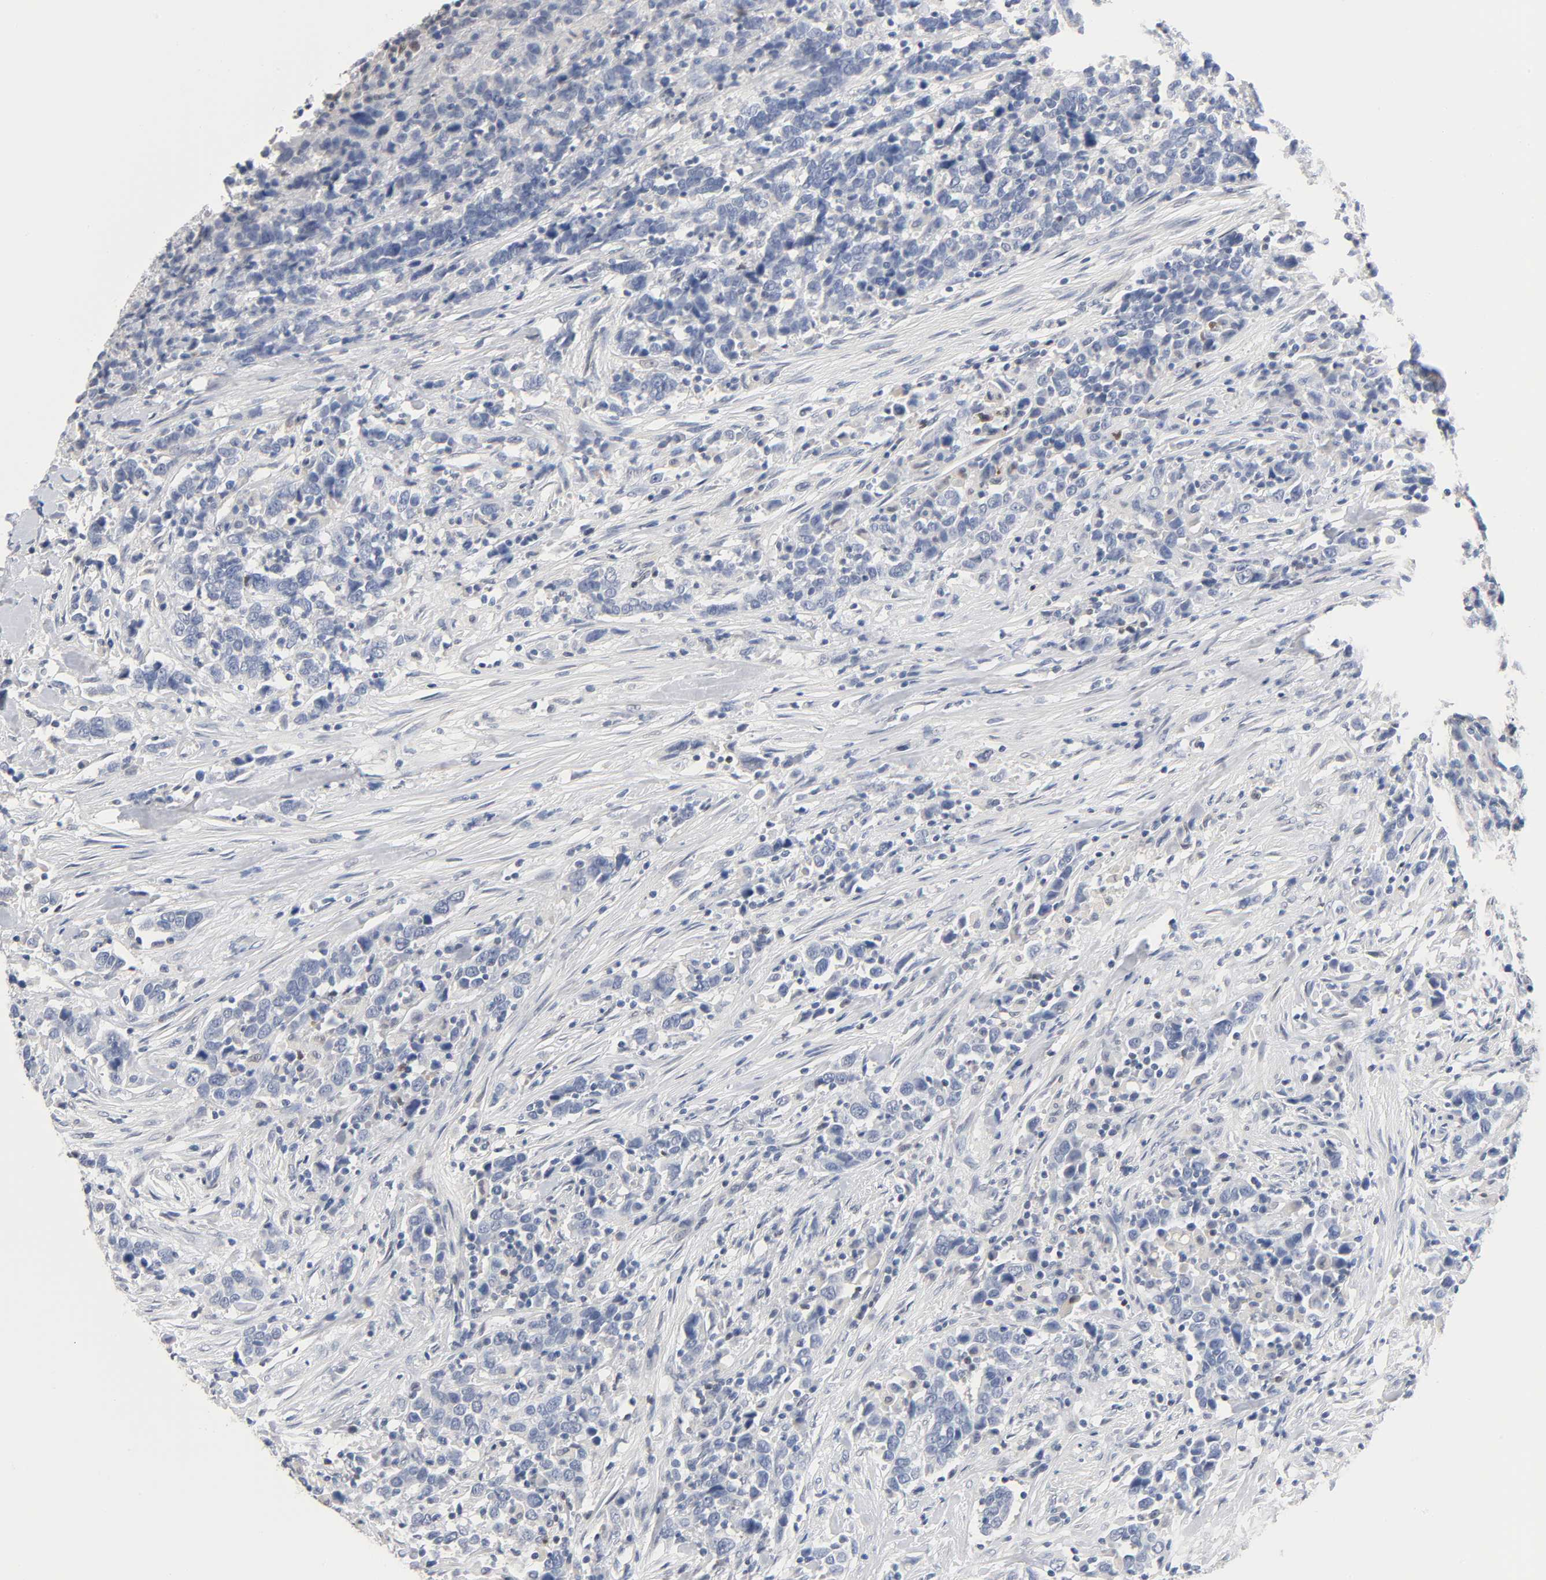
{"staining": {"intensity": "negative", "quantity": "none", "location": "none"}, "tissue": "urothelial cancer", "cell_type": "Tumor cells", "image_type": "cancer", "snomed": [{"axis": "morphology", "description": "Urothelial carcinoma, High grade"}, {"axis": "topography", "description": "Urinary bladder"}], "caption": "An immunohistochemistry (IHC) image of urothelial cancer is shown. There is no staining in tumor cells of urothelial cancer.", "gene": "NFATC1", "patient": {"sex": "male", "age": 61}}